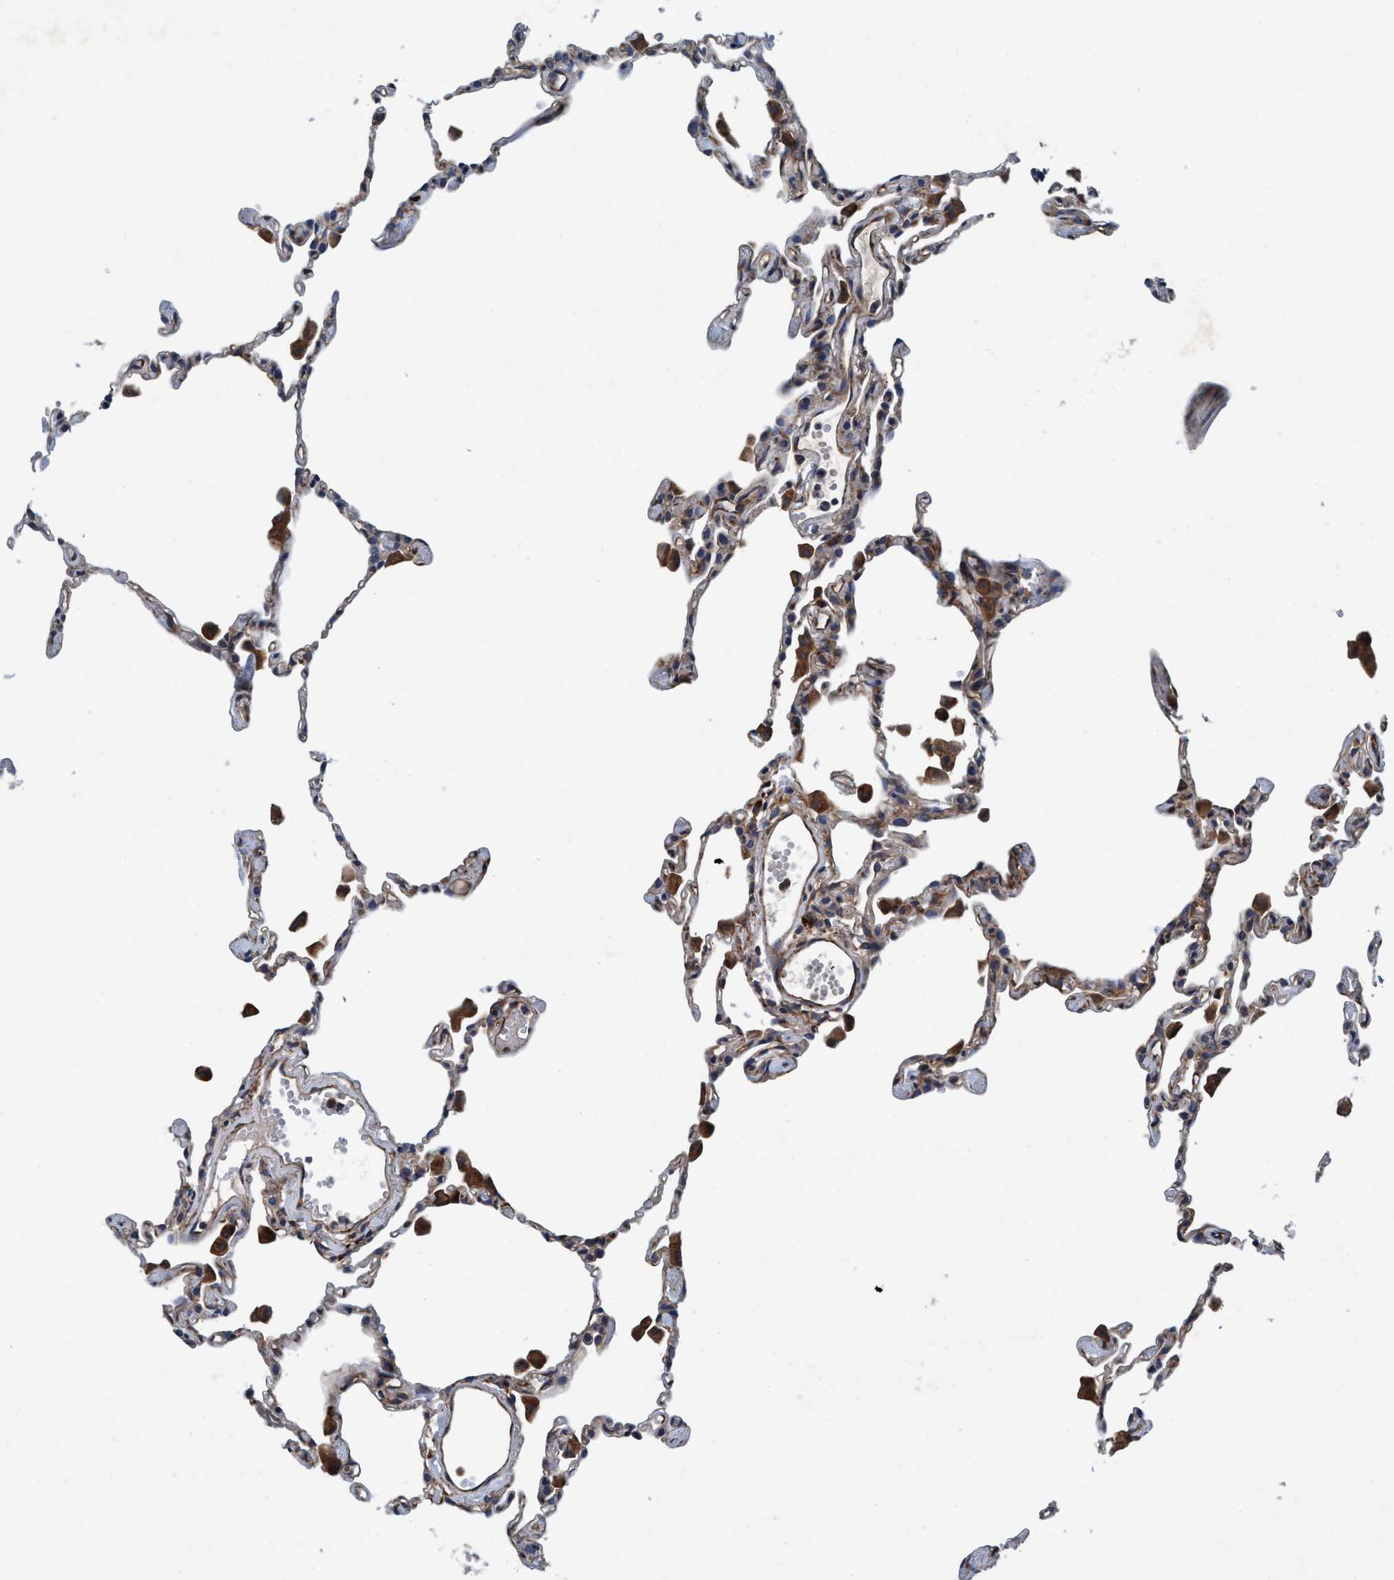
{"staining": {"intensity": "weak", "quantity": "<25%", "location": "cytoplasmic/membranous"}, "tissue": "lung", "cell_type": "Alveolar cells", "image_type": "normal", "snomed": [{"axis": "morphology", "description": "Normal tissue, NOS"}, {"axis": "topography", "description": "Lung"}], "caption": "The photomicrograph reveals no significant staining in alveolar cells of lung.", "gene": "ENDOG", "patient": {"sex": "female", "age": 49}}